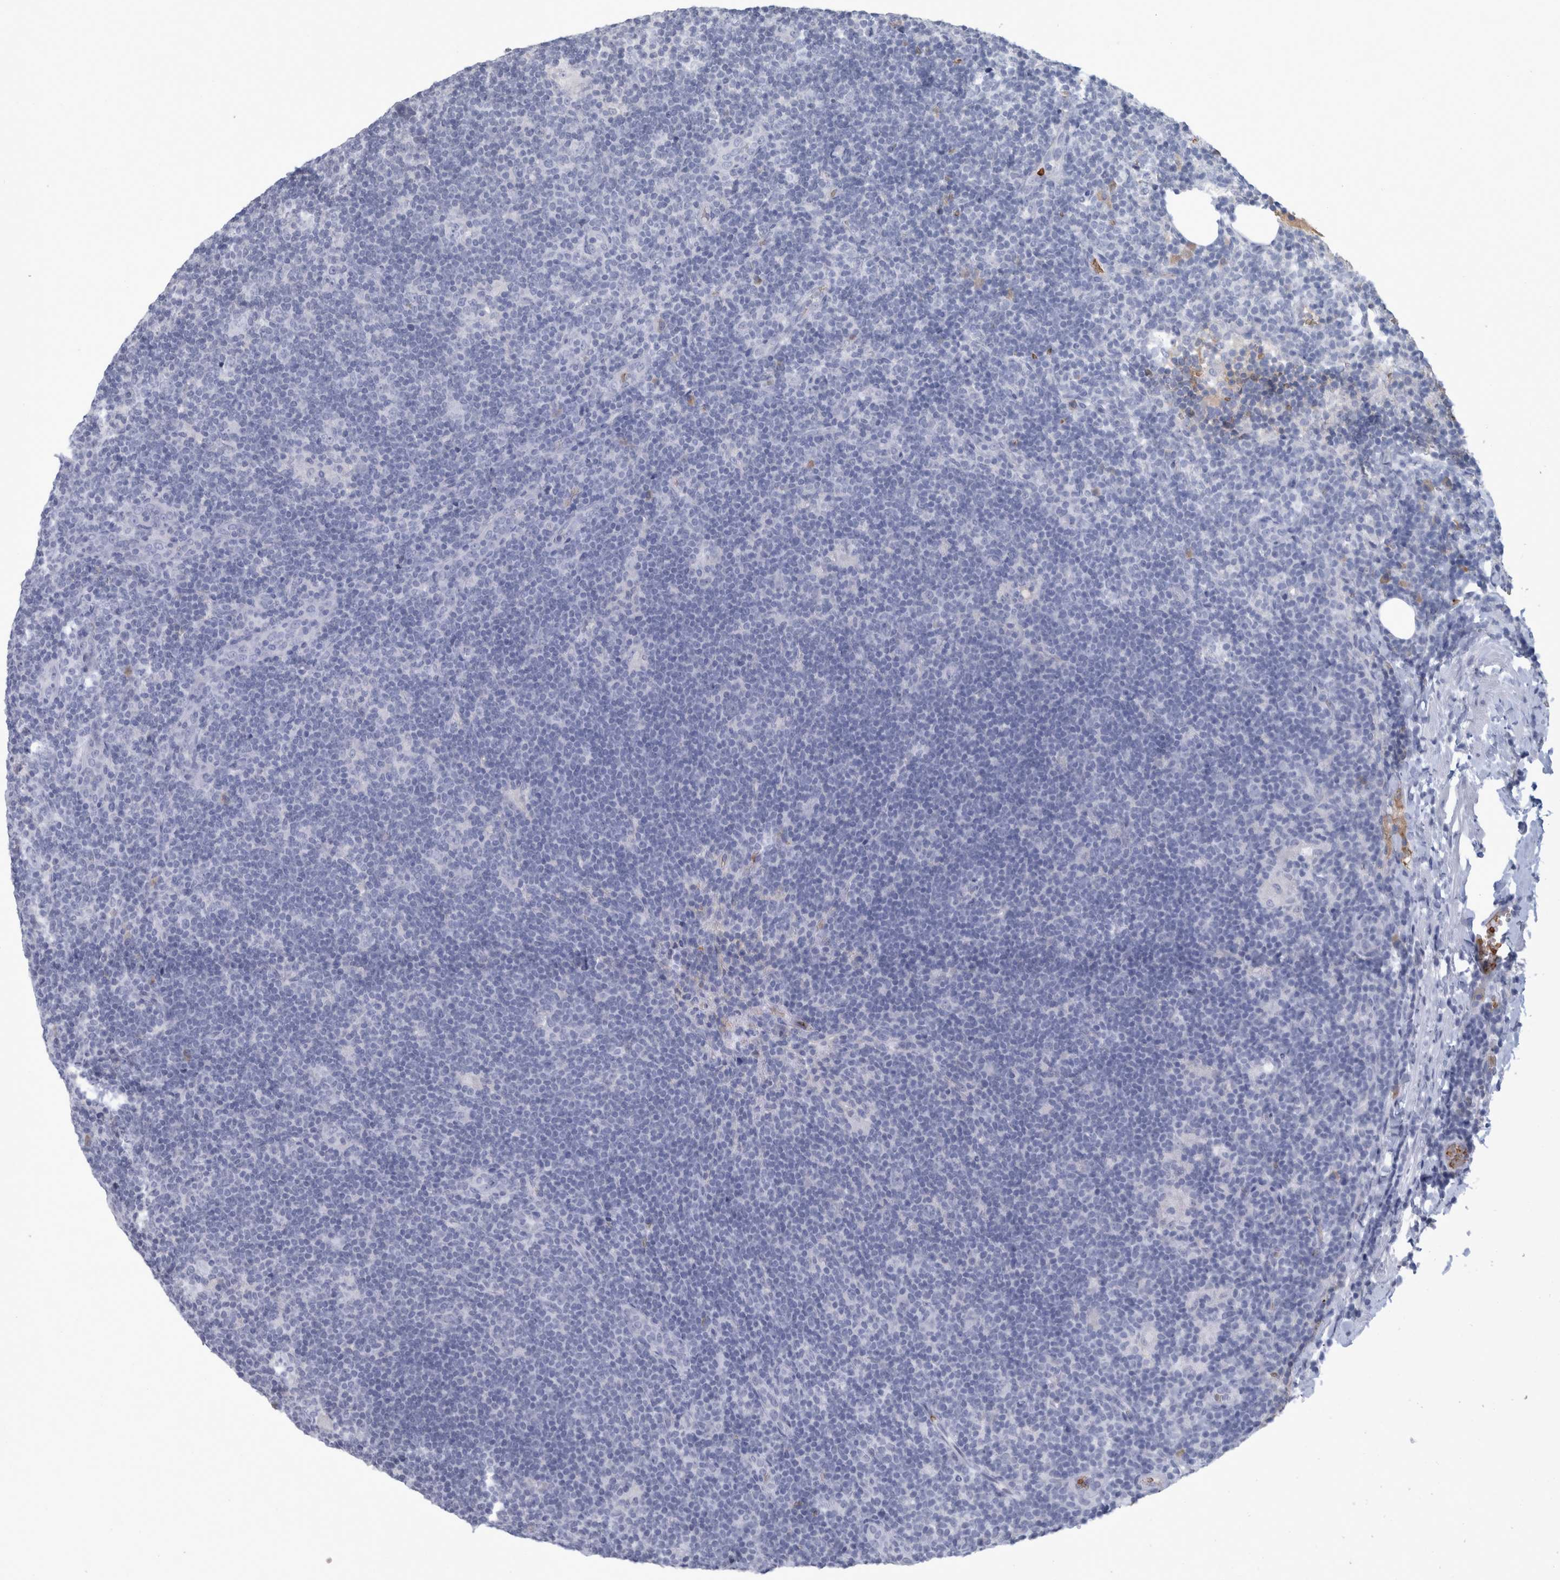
{"staining": {"intensity": "negative", "quantity": "none", "location": "none"}, "tissue": "lymphoma", "cell_type": "Tumor cells", "image_type": "cancer", "snomed": [{"axis": "morphology", "description": "Hodgkin's disease, NOS"}, {"axis": "topography", "description": "Lymph node"}], "caption": "Immunohistochemistry of human lymphoma displays no staining in tumor cells. Nuclei are stained in blue.", "gene": "CA1", "patient": {"sex": "female", "age": 57}}